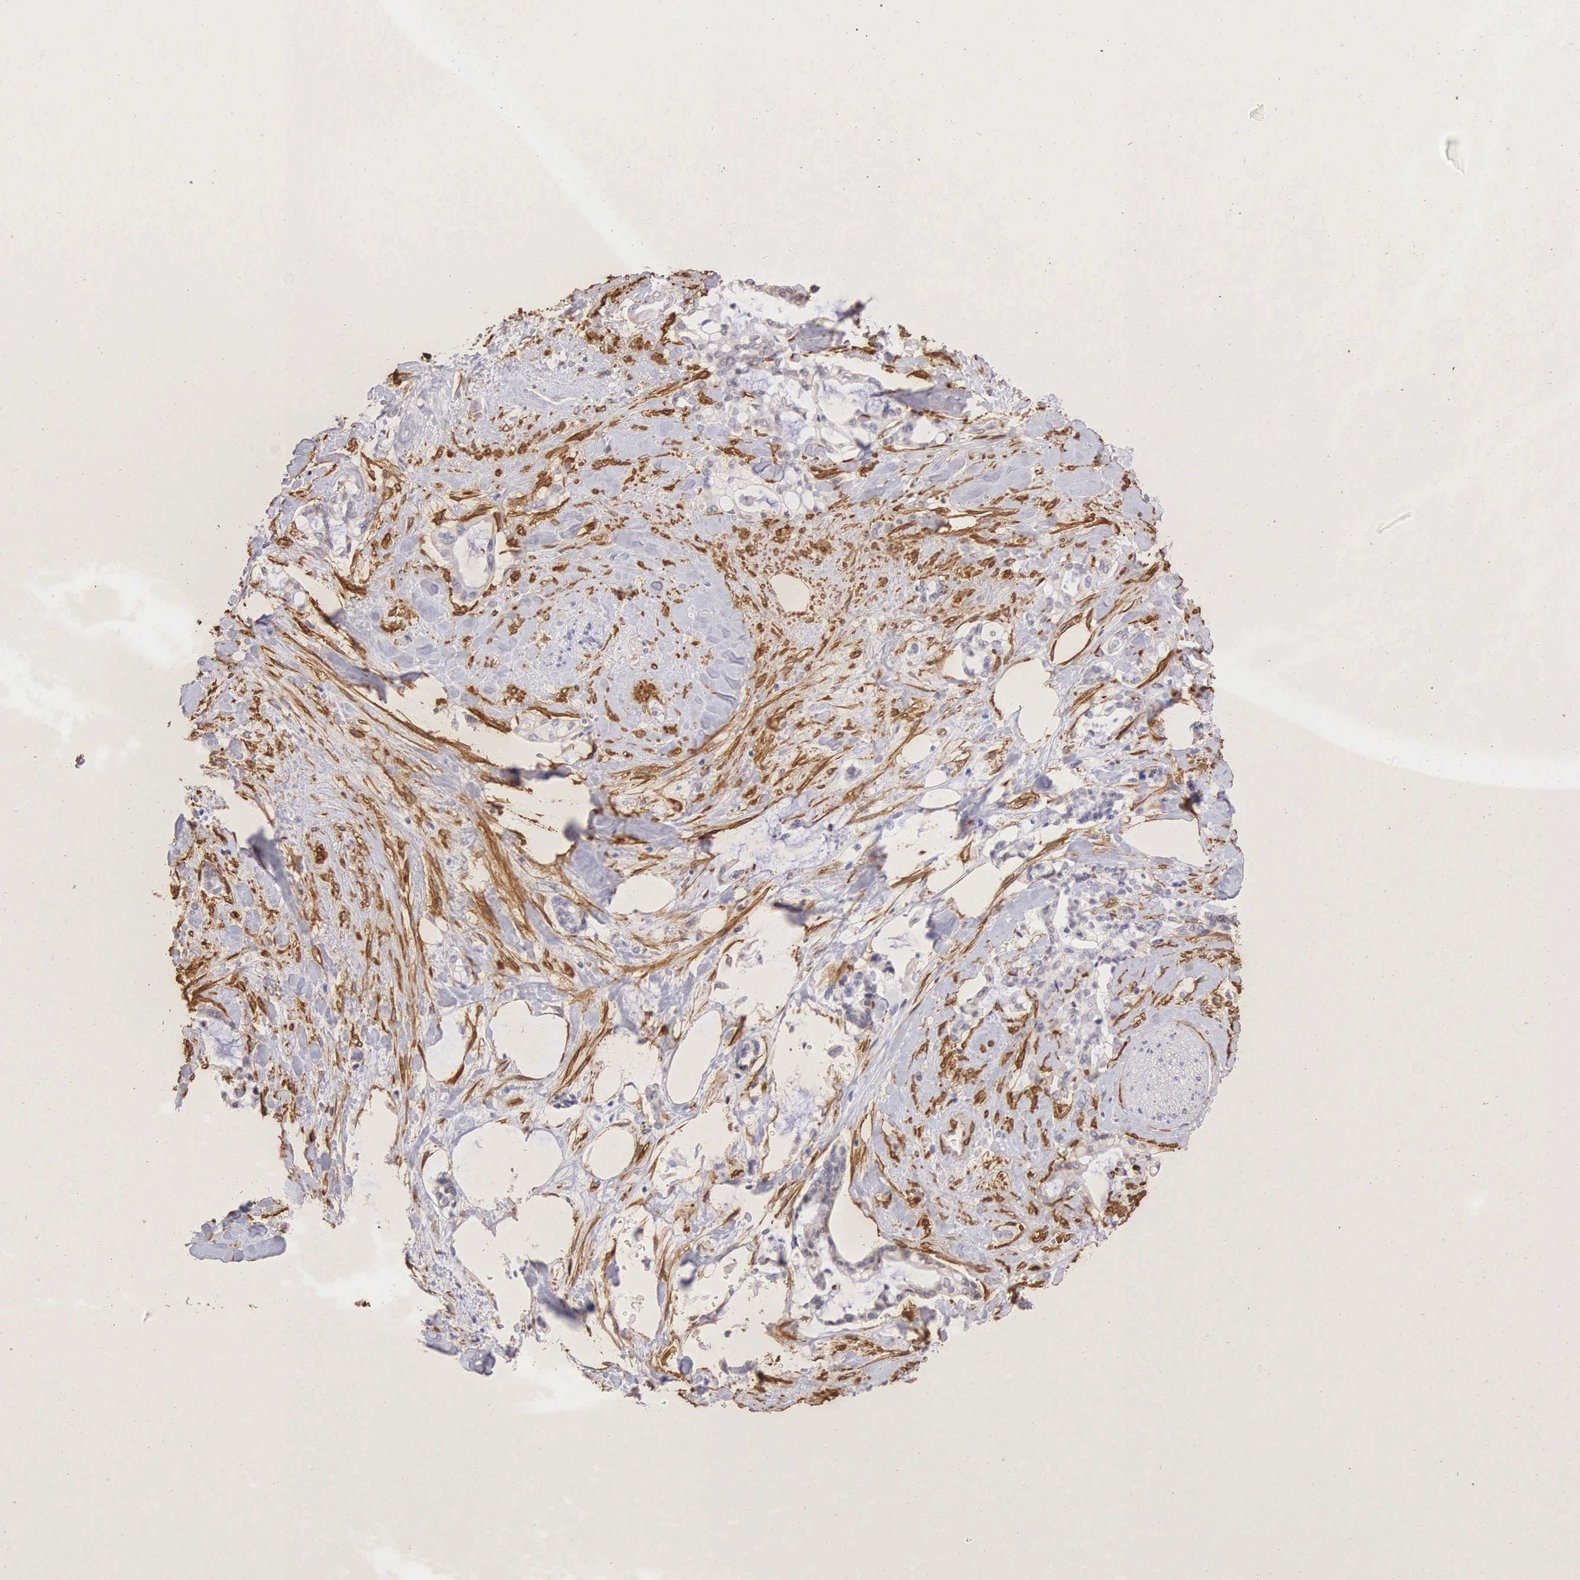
{"staining": {"intensity": "negative", "quantity": "none", "location": "none"}, "tissue": "pancreatic cancer", "cell_type": "Tumor cells", "image_type": "cancer", "snomed": [{"axis": "morphology", "description": "Adenocarcinoma, NOS"}, {"axis": "topography", "description": "Pancreas"}], "caption": "A high-resolution micrograph shows immunohistochemistry (IHC) staining of pancreatic adenocarcinoma, which reveals no significant positivity in tumor cells.", "gene": "CNN1", "patient": {"sex": "female", "age": 70}}